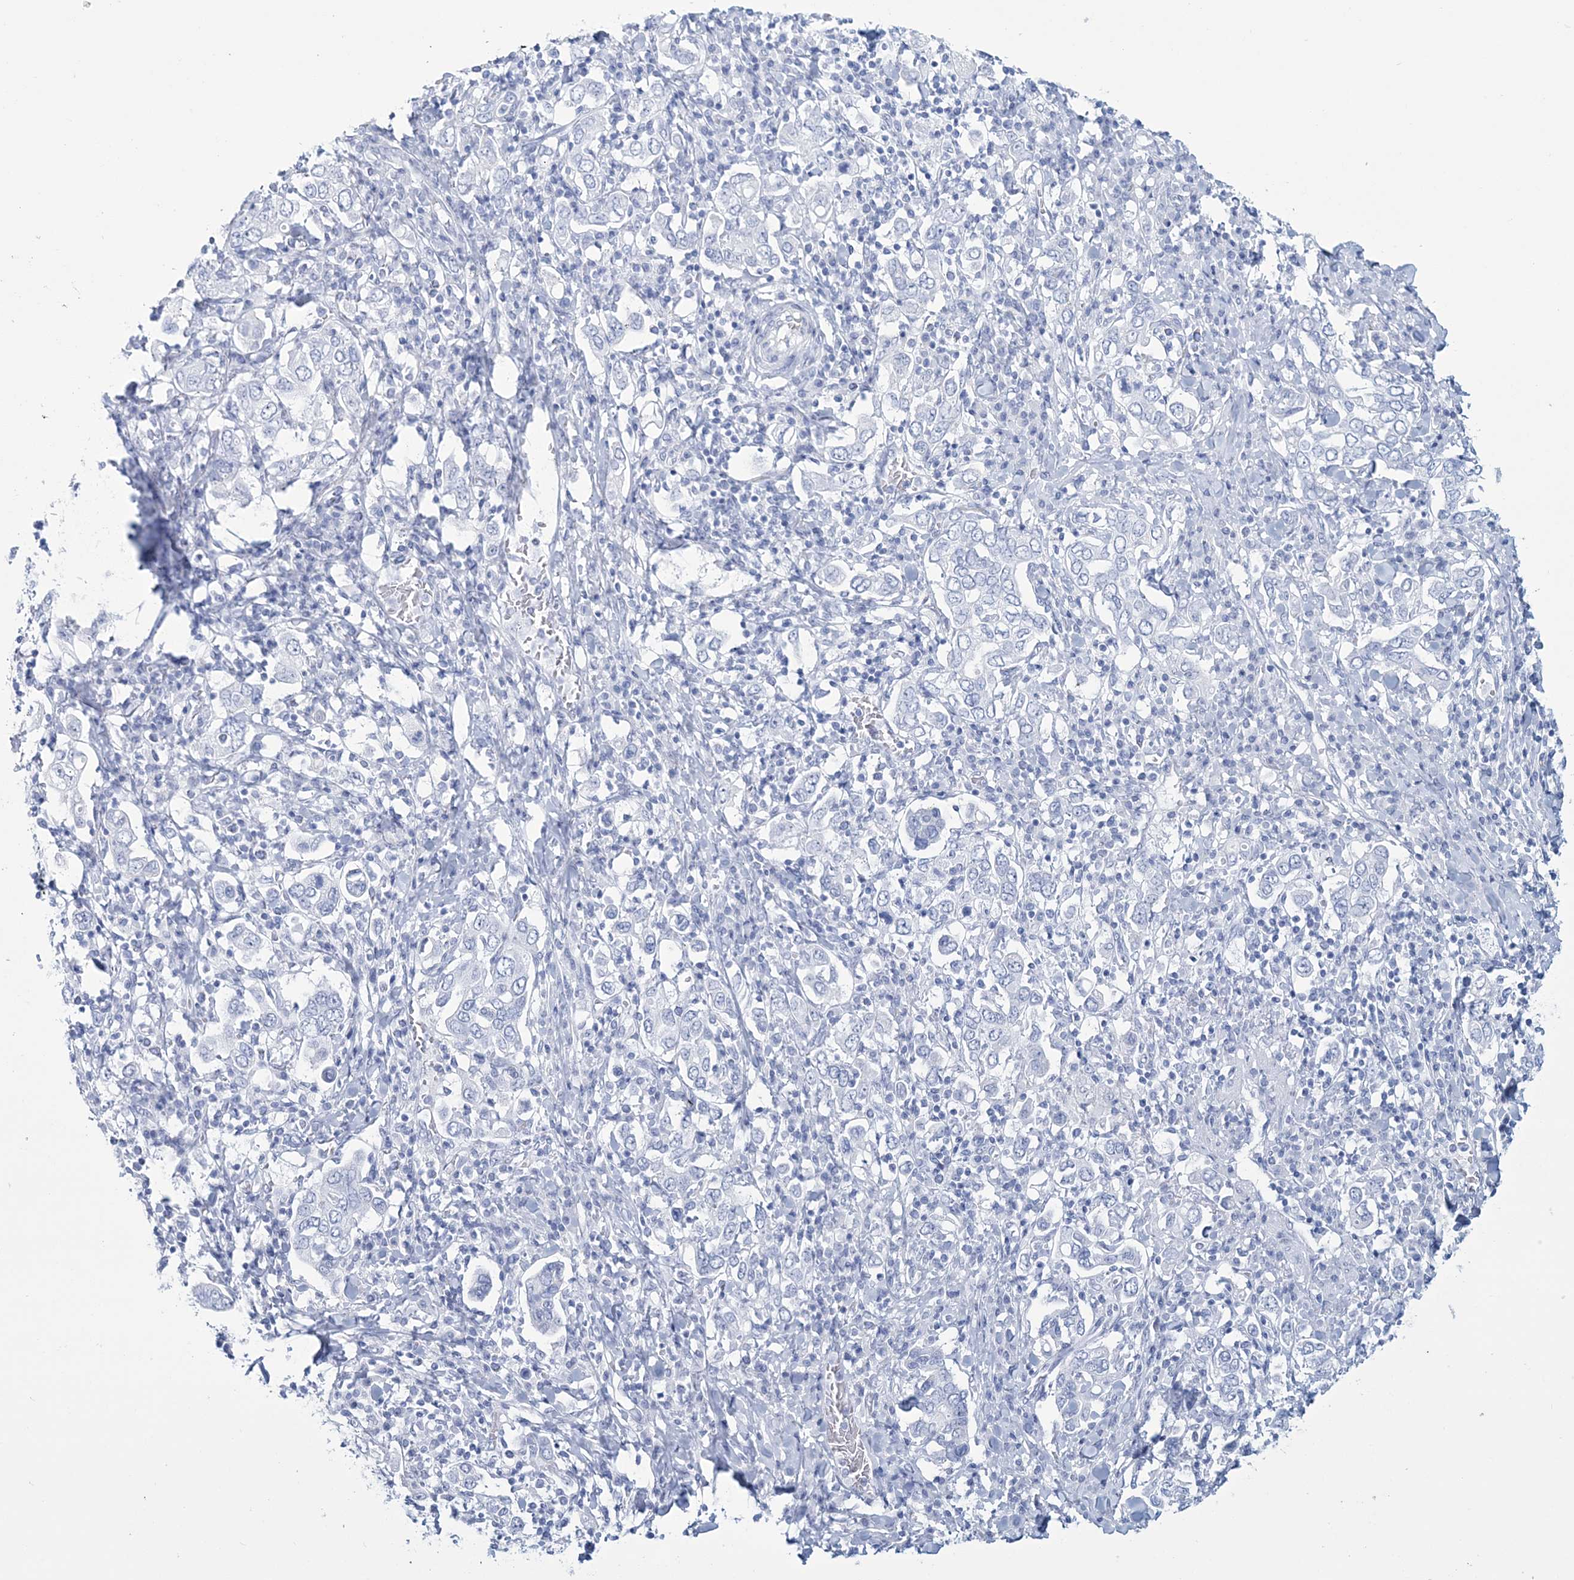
{"staining": {"intensity": "negative", "quantity": "none", "location": "none"}, "tissue": "stomach cancer", "cell_type": "Tumor cells", "image_type": "cancer", "snomed": [{"axis": "morphology", "description": "Adenocarcinoma, NOS"}, {"axis": "topography", "description": "Stomach, upper"}], "caption": "High power microscopy histopathology image of an immunohistochemistry image of stomach adenocarcinoma, revealing no significant expression in tumor cells.", "gene": "DPCD", "patient": {"sex": "male", "age": 62}}